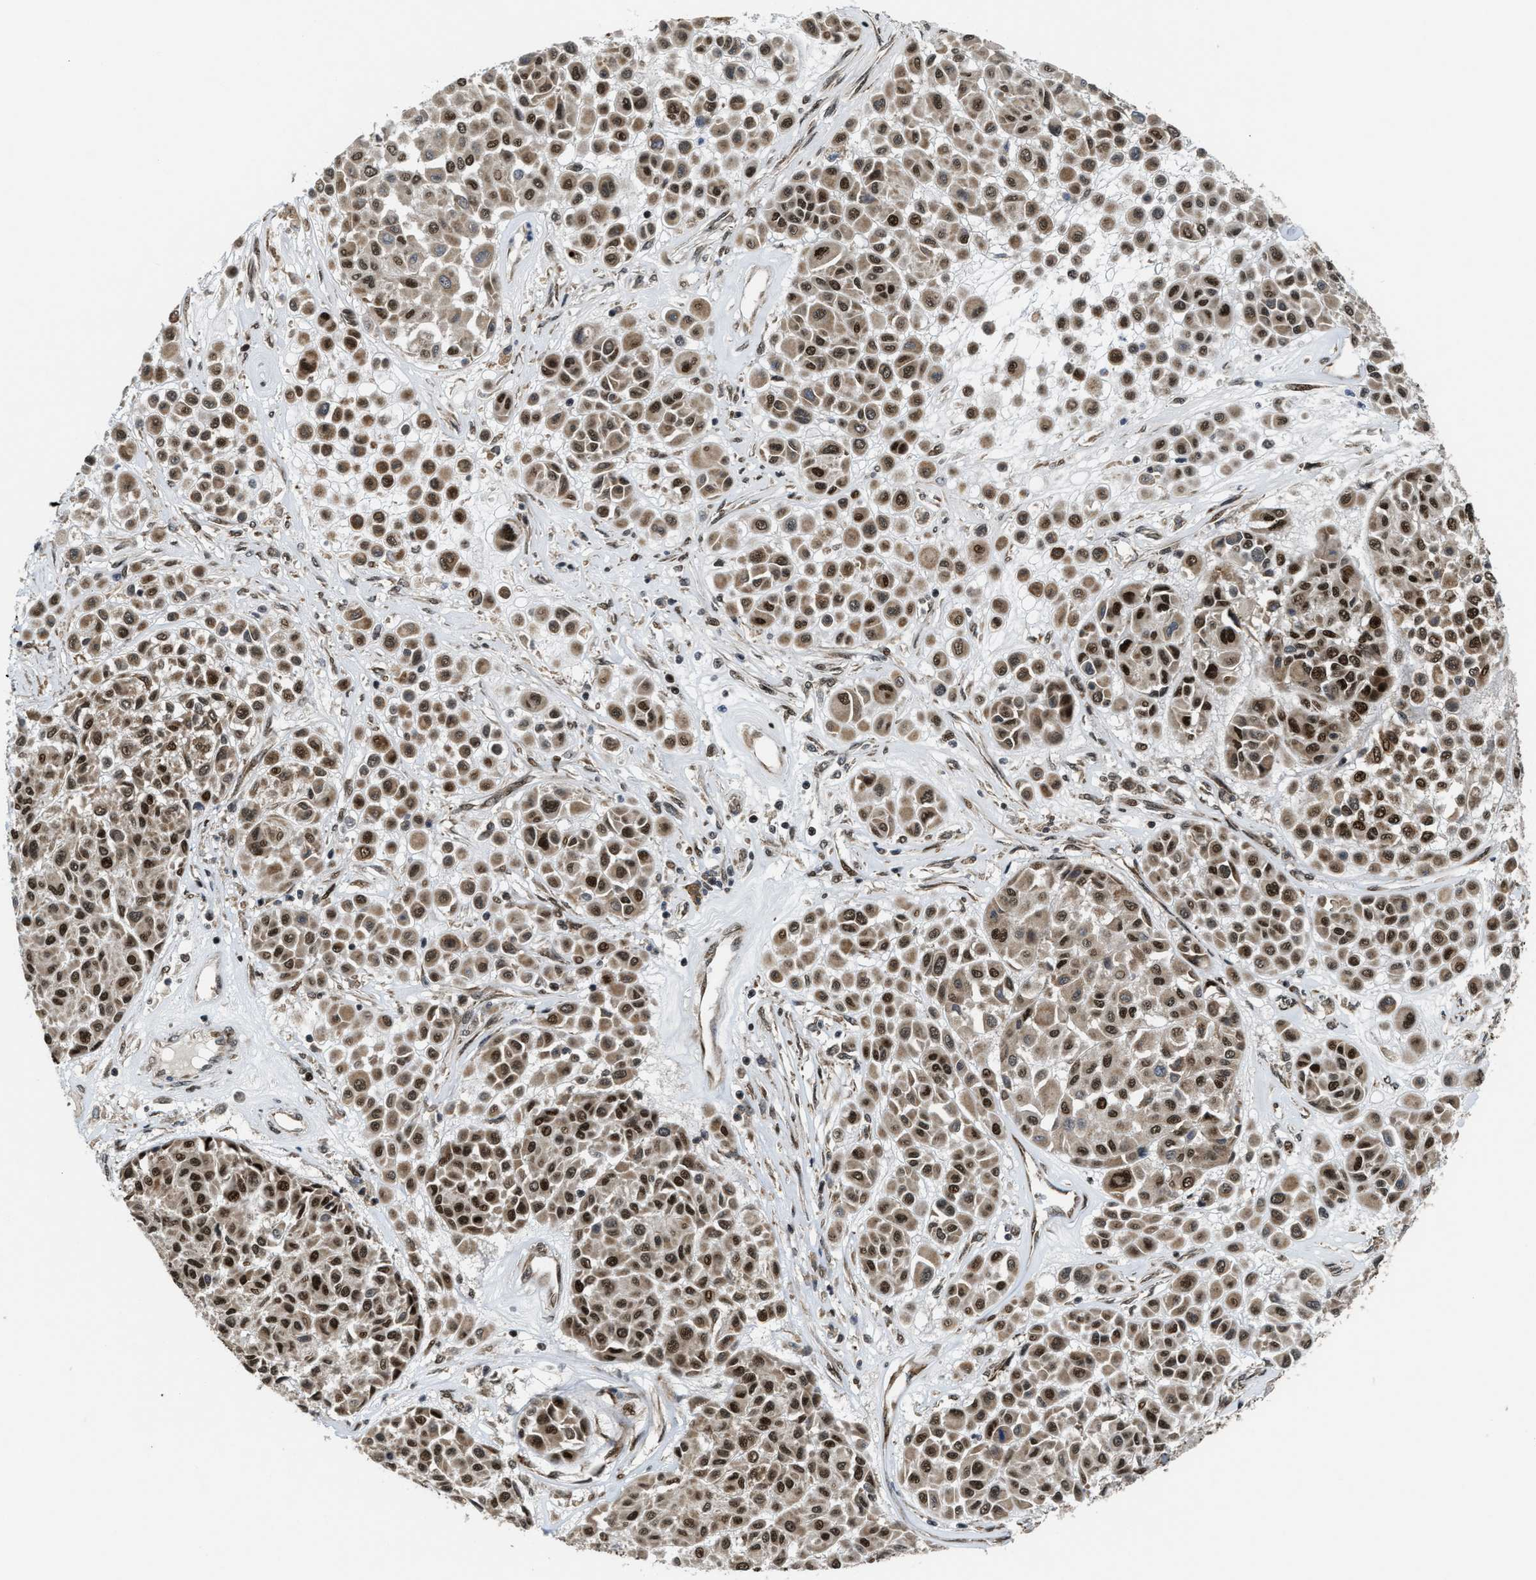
{"staining": {"intensity": "strong", "quantity": ">75%", "location": "cytoplasmic/membranous,nuclear"}, "tissue": "melanoma", "cell_type": "Tumor cells", "image_type": "cancer", "snomed": [{"axis": "morphology", "description": "Malignant melanoma, Metastatic site"}, {"axis": "topography", "description": "Soft tissue"}], "caption": "Protein analysis of malignant melanoma (metastatic site) tissue displays strong cytoplasmic/membranous and nuclear positivity in about >75% of tumor cells.", "gene": "ZNF250", "patient": {"sex": "male", "age": 41}}